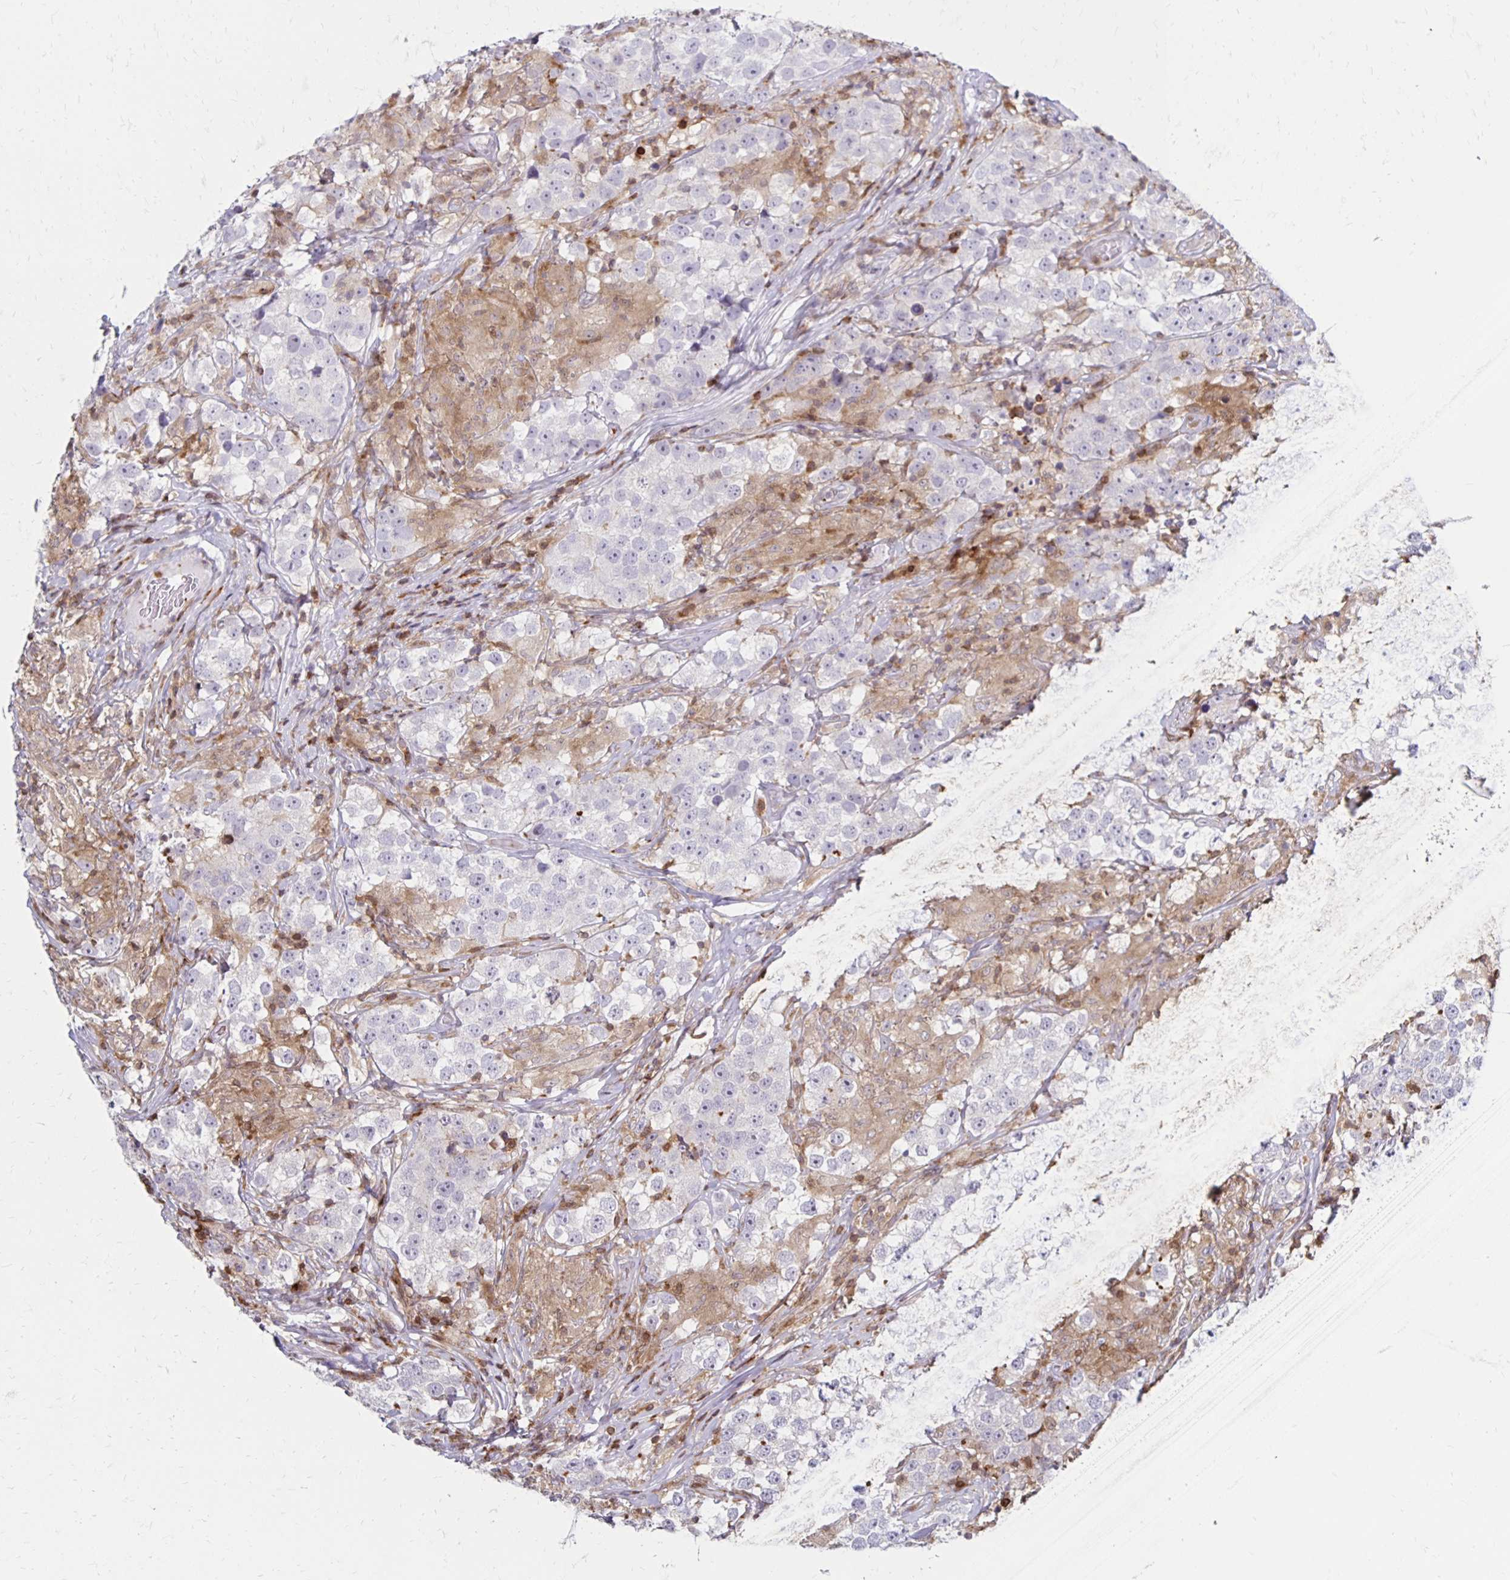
{"staining": {"intensity": "negative", "quantity": "none", "location": "none"}, "tissue": "testis cancer", "cell_type": "Tumor cells", "image_type": "cancer", "snomed": [{"axis": "morphology", "description": "Seminoma, NOS"}, {"axis": "topography", "description": "Testis"}], "caption": "Immunohistochemical staining of testis cancer shows no significant expression in tumor cells.", "gene": "CCL21", "patient": {"sex": "male", "age": 46}}